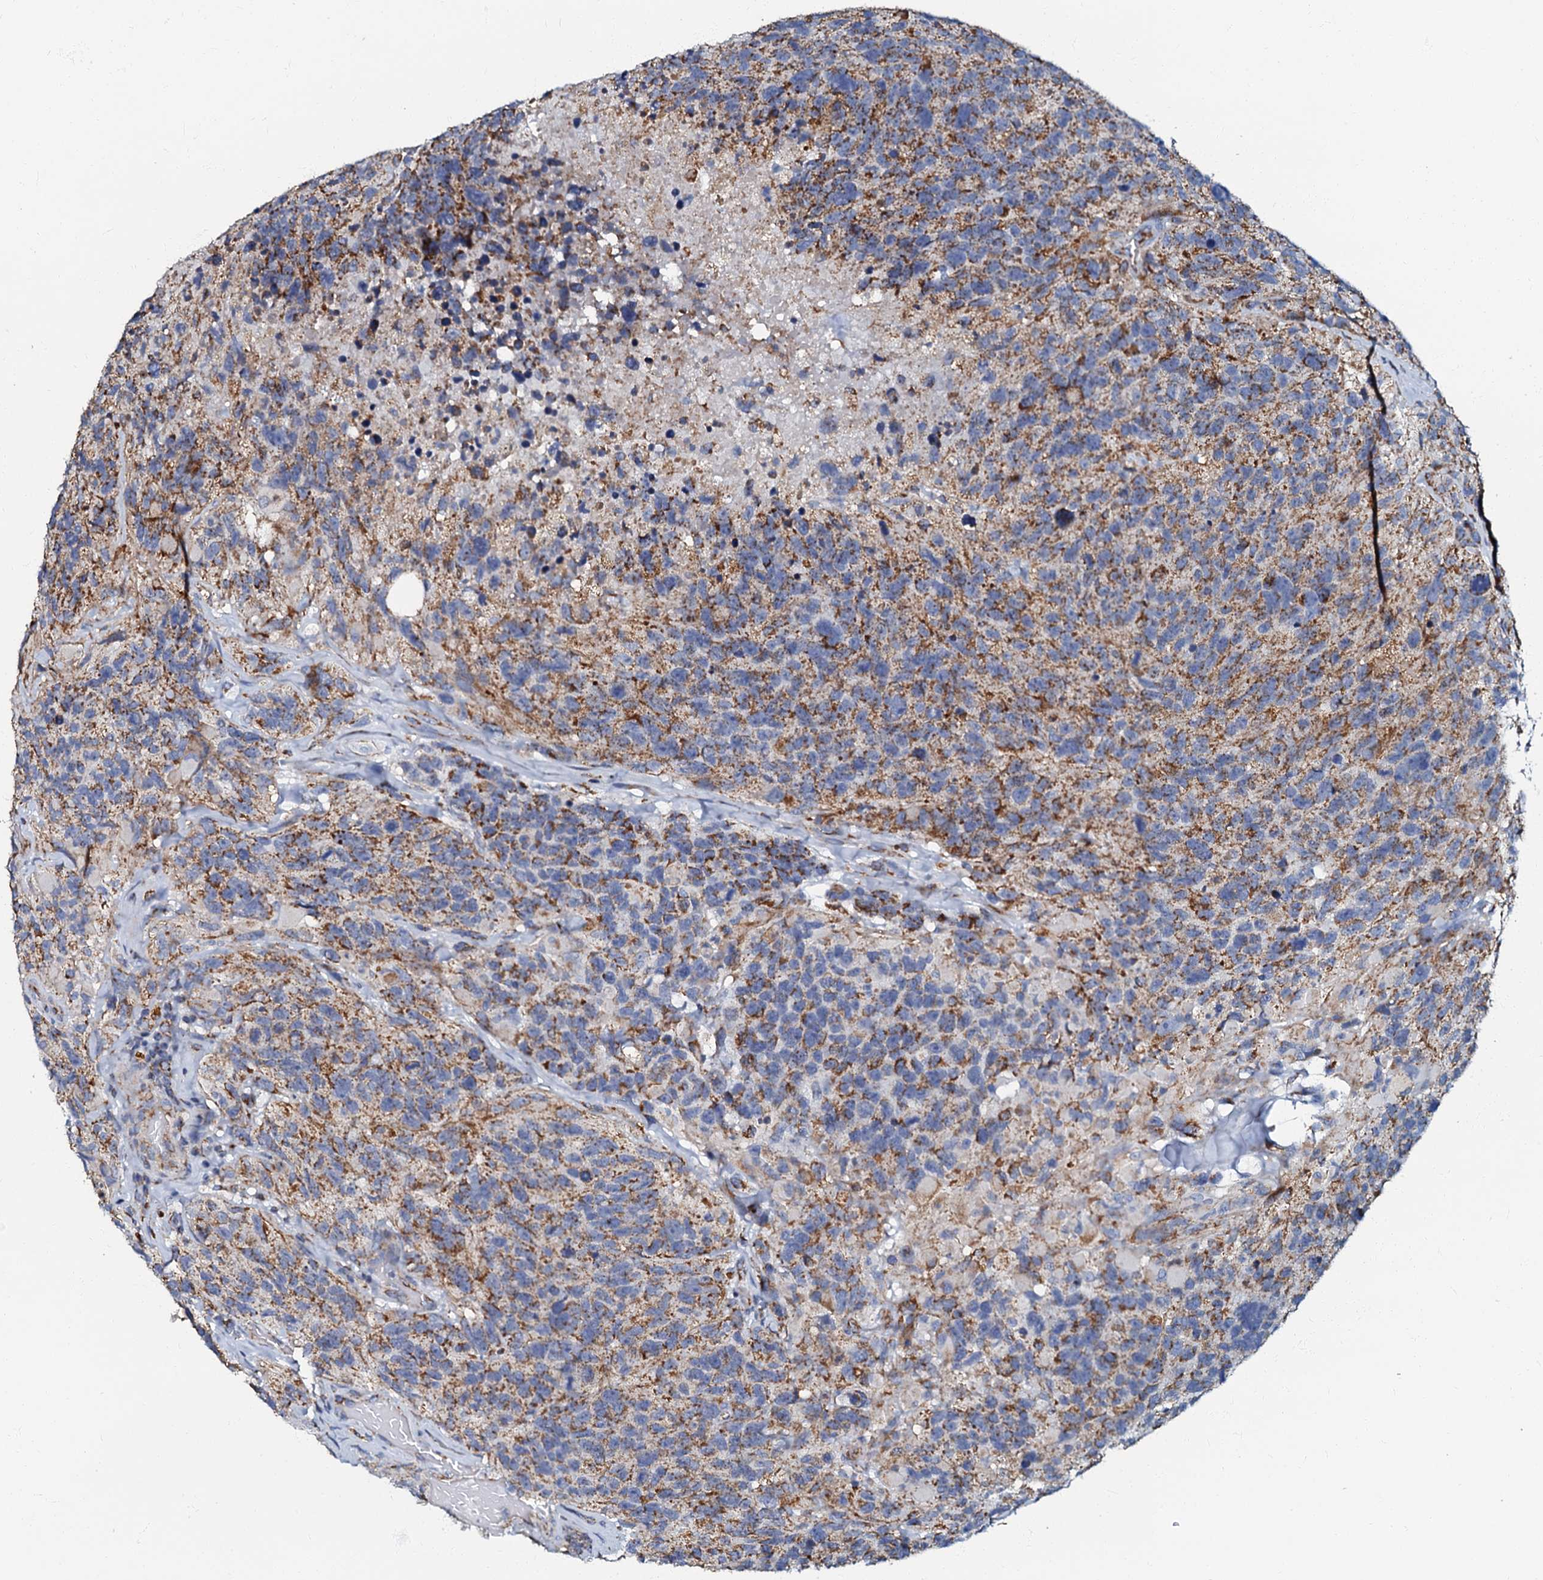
{"staining": {"intensity": "moderate", "quantity": ">75%", "location": "cytoplasmic/membranous"}, "tissue": "glioma", "cell_type": "Tumor cells", "image_type": "cancer", "snomed": [{"axis": "morphology", "description": "Glioma, malignant, High grade"}, {"axis": "topography", "description": "Brain"}], "caption": "Immunohistochemistry micrograph of neoplastic tissue: high-grade glioma (malignant) stained using IHC demonstrates medium levels of moderate protein expression localized specifically in the cytoplasmic/membranous of tumor cells, appearing as a cytoplasmic/membranous brown color.", "gene": "NDUFA12", "patient": {"sex": "male", "age": 69}}